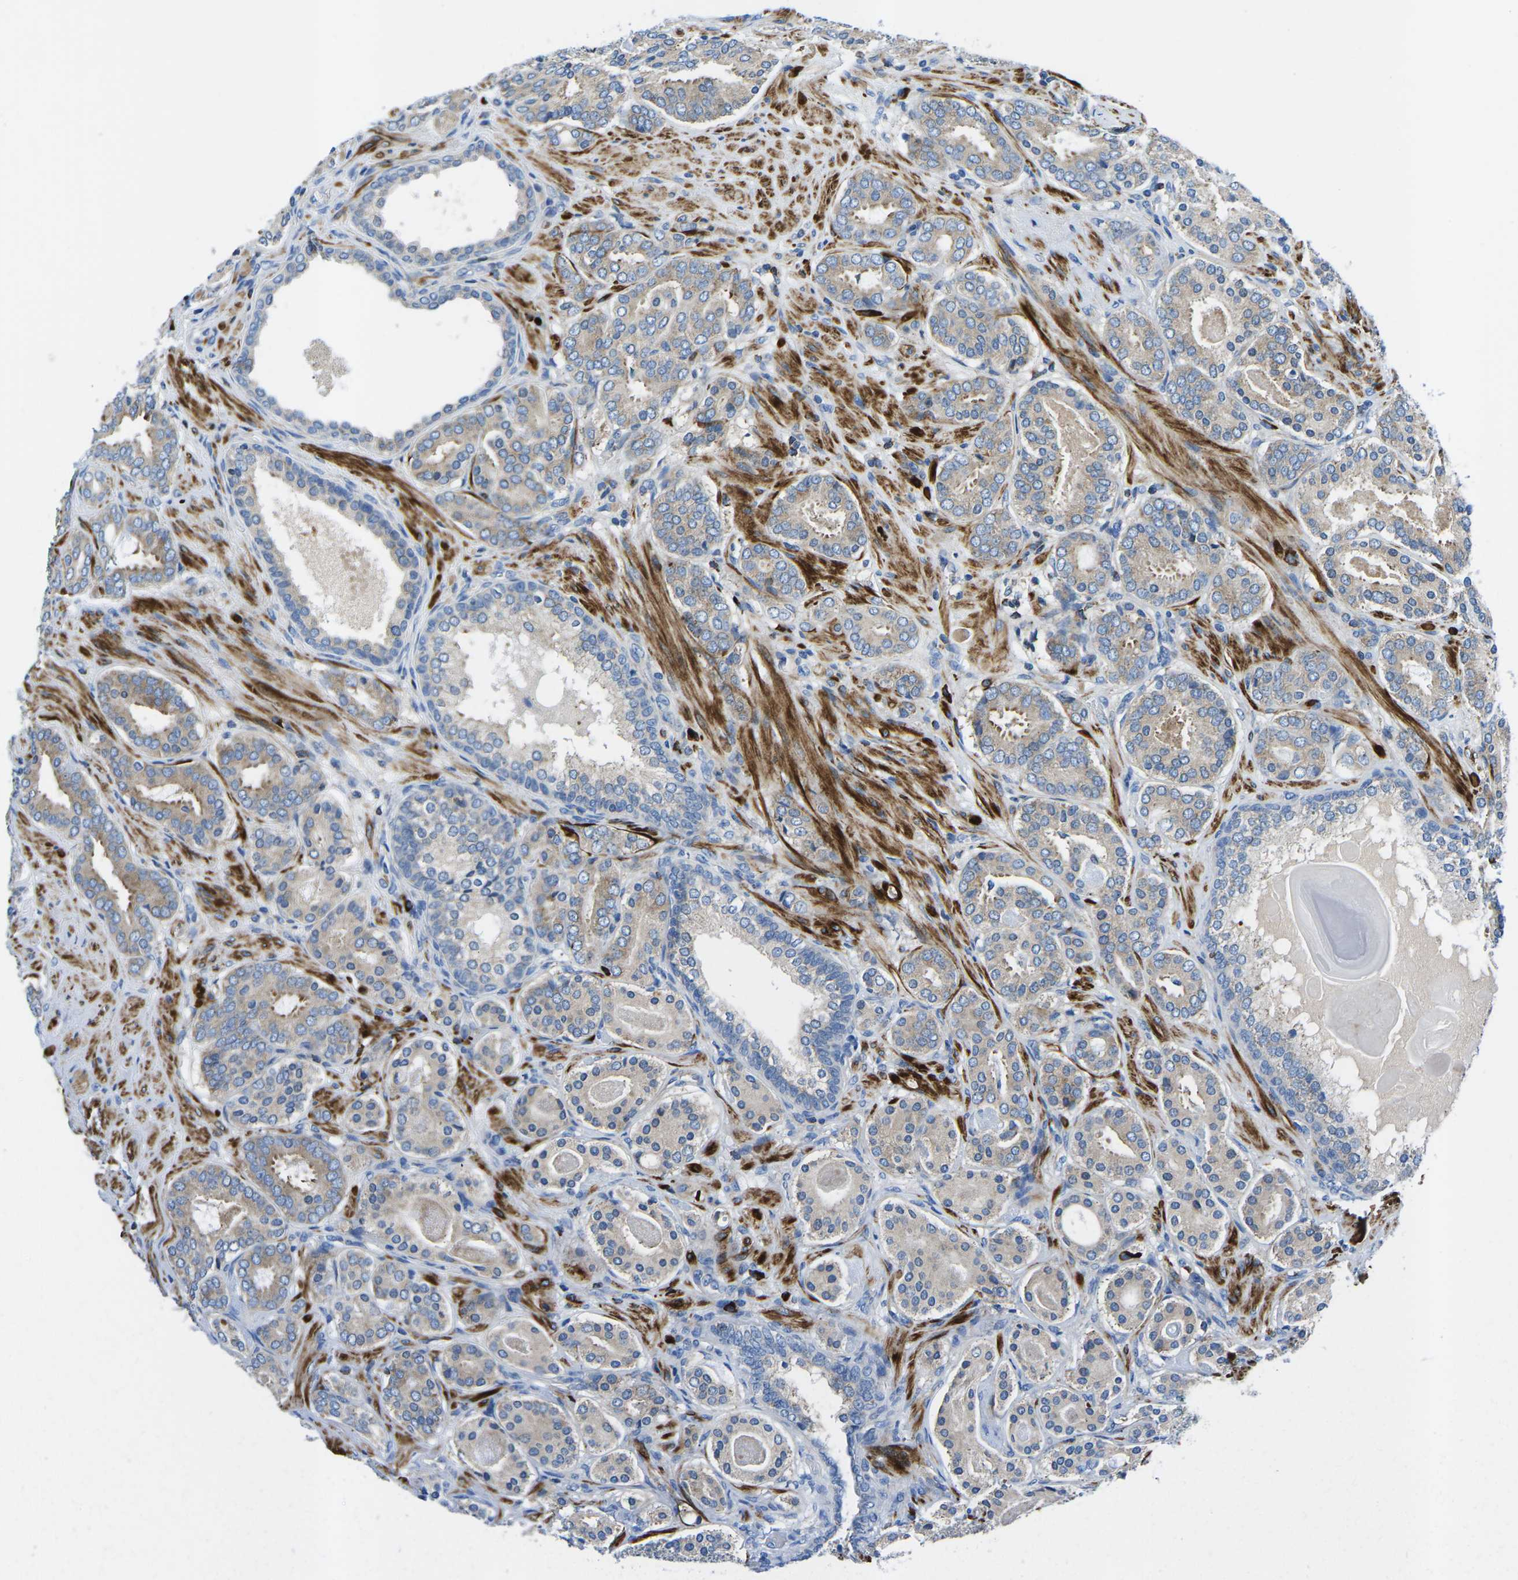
{"staining": {"intensity": "weak", "quantity": ">75%", "location": "cytoplasmic/membranous"}, "tissue": "prostate cancer", "cell_type": "Tumor cells", "image_type": "cancer", "snomed": [{"axis": "morphology", "description": "Adenocarcinoma, Low grade"}, {"axis": "topography", "description": "Prostate"}], "caption": "Approximately >75% of tumor cells in human prostate adenocarcinoma (low-grade) reveal weak cytoplasmic/membranous protein staining as visualized by brown immunohistochemical staining.", "gene": "MC4R", "patient": {"sex": "male", "age": 69}}